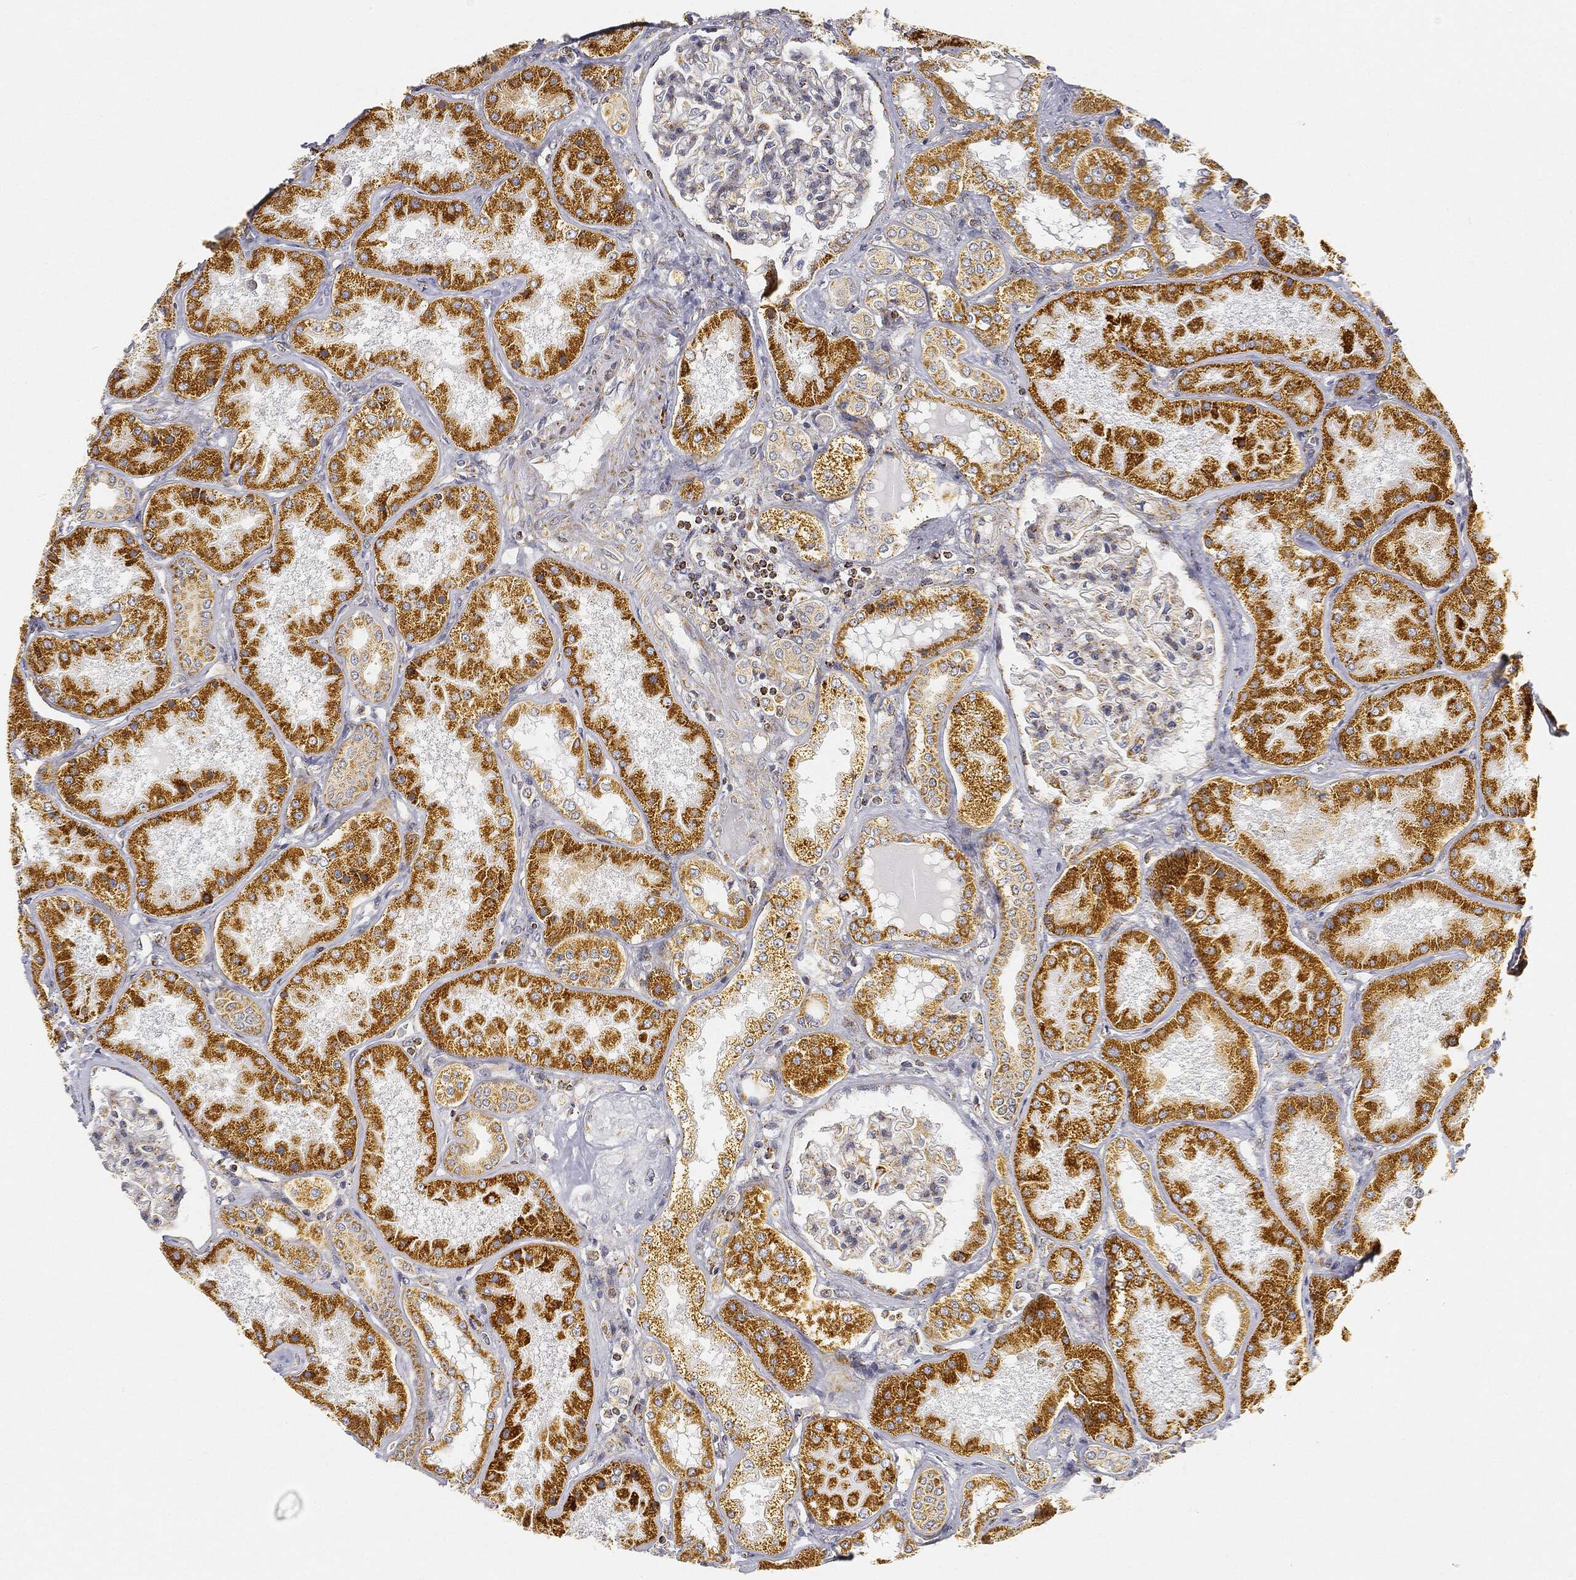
{"staining": {"intensity": "negative", "quantity": "none", "location": "none"}, "tissue": "kidney", "cell_type": "Cells in glomeruli", "image_type": "normal", "snomed": [{"axis": "morphology", "description": "Normal tissue, NOS"}, {"axis": "topography", "description": "Kidney"}], "caption": "Kidney stained for a protein using IHC reveals no expression cells in glomeruli.", "gene": "CAPN15", "patient": {"sex": "female", "age": 56}}